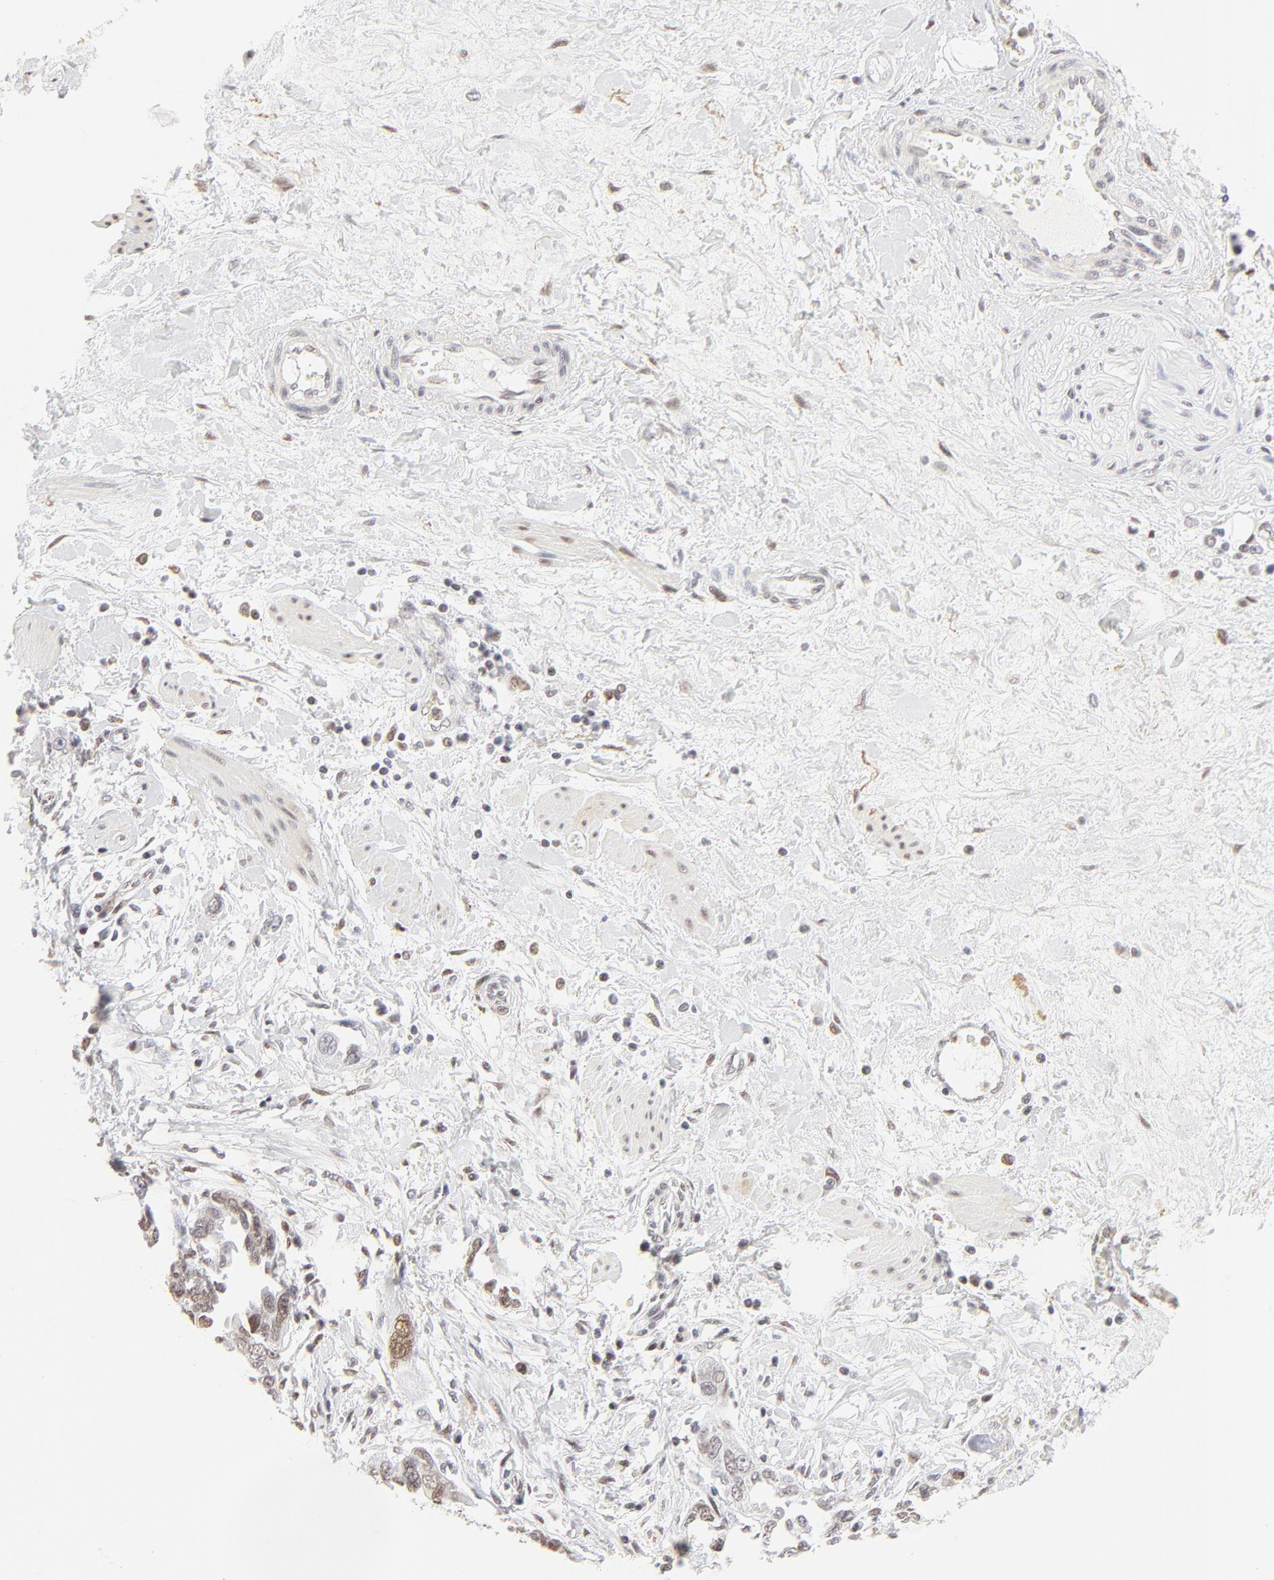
{"staining": {"intensity": "moderate", "quantity": "25%-75%", "location": "nuclear"}, "tissue": "ovarian cancer", "cell_type": "Tumor cells", "image_type": "cancer", "snomed": [{"axis": "morphology", "description": "Cystadenocarcinoma, serous, NOS"}, {"axis": "topography", "description": "Ovary"}], "caption": "Tumor cells display moderate nuclear positivity in approximately 25%-75% of cells in serous cystadenocarcinoma (ovarian).", "gene": "PBX1", "patient": {"sex": "female", "age": 63}}